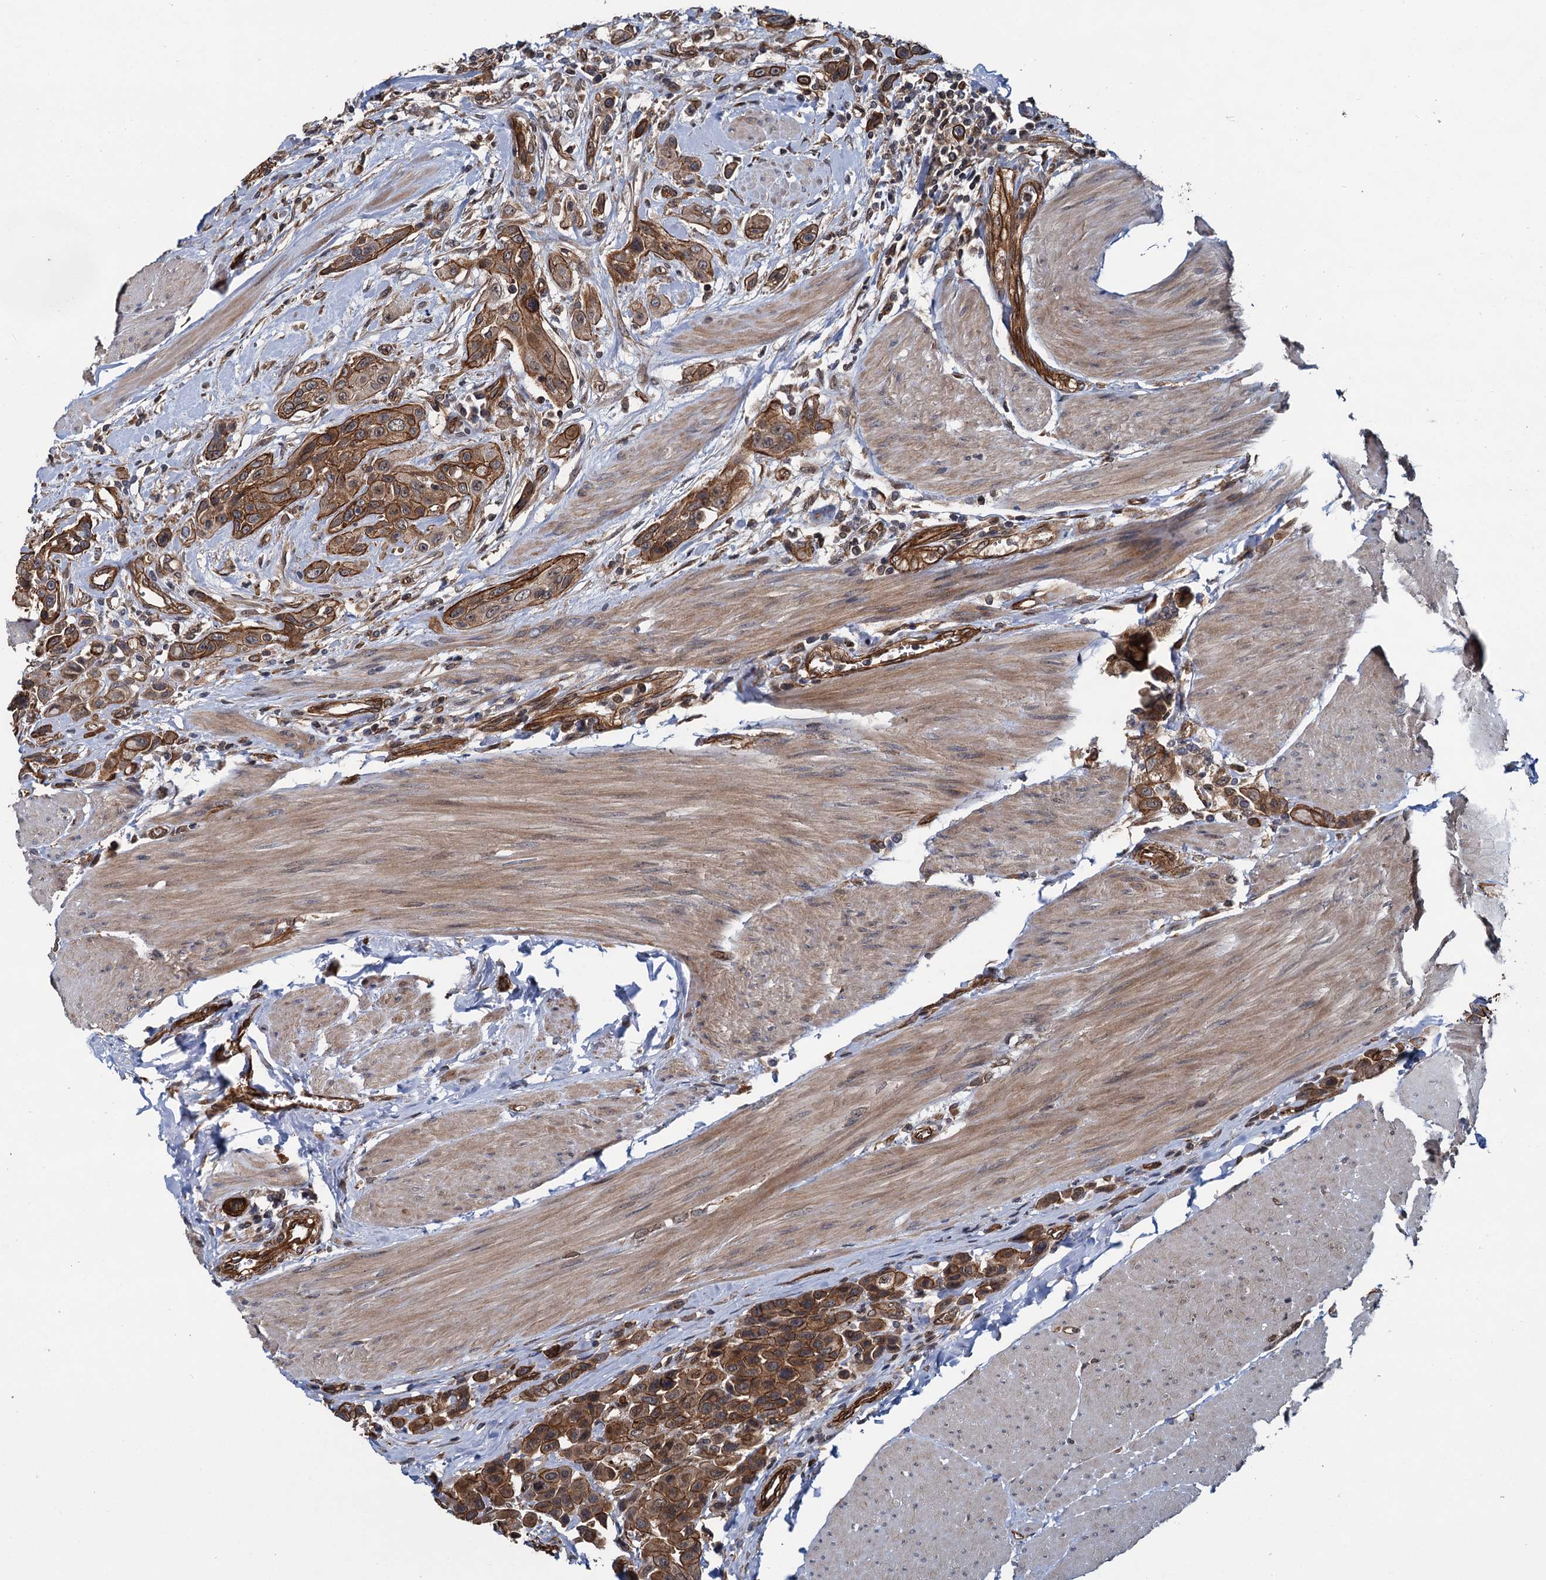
{"staining": {"intensity": "strong", "quantity": ">75%", "location": "cytoplasmic/membranous"}, "tissue": "urothelial cancer", "cell_type": "Tumor cells", "image_type": "cancer", "snomed": [{"axis": "morphology", "description": "Urothelial carcinoma, High grade"}, {"axis": "topography", "description": "Urinary bladder"}], "caption": "Urothelial cancer stained for a protein displays strong cytoplasmic/membranous positivity in tumor cells.", "gene": "ZFYVE19", "patient": {"sex": "male", "age": 50}}